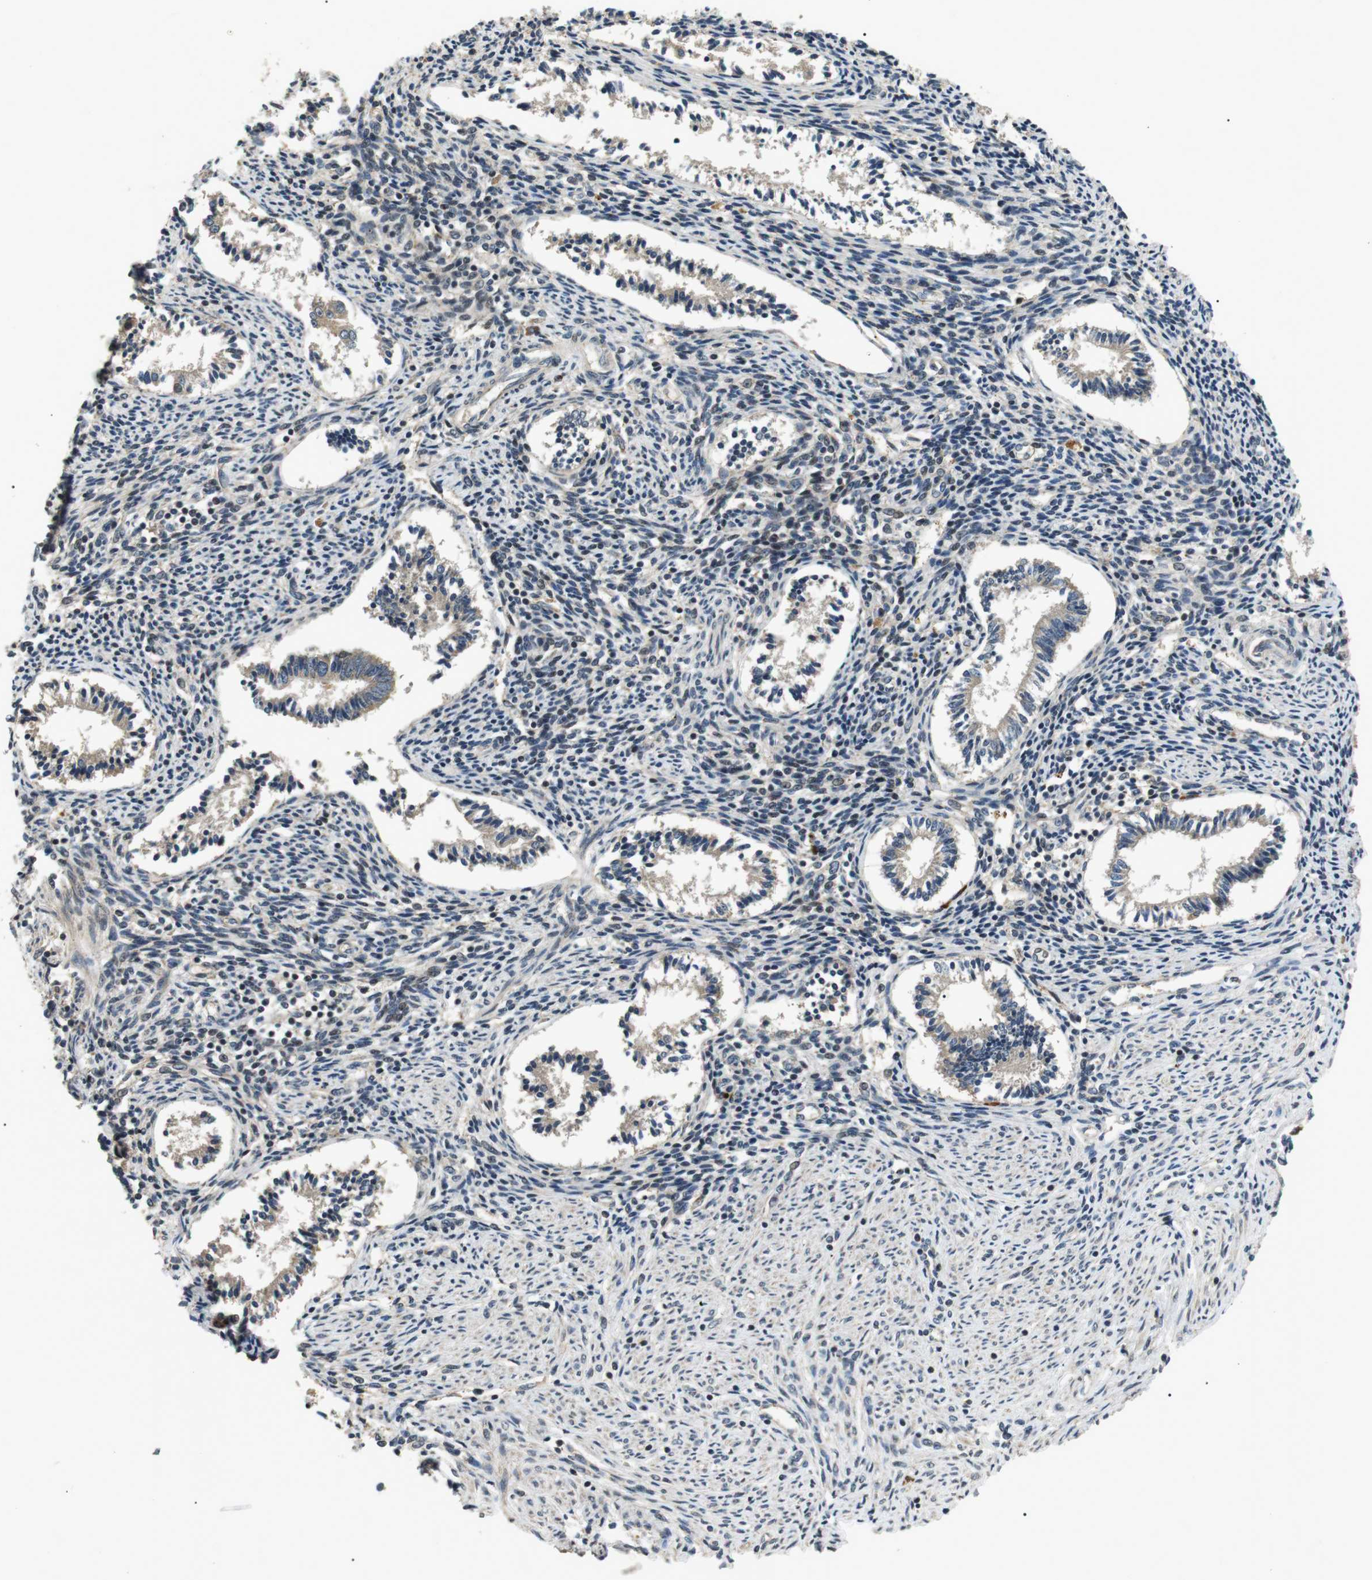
{"staining": {"intensity": "negative", "quantity": "none", "location": "none"}, "tissue": "endometrium", "cell_type": "Cells in endometrial stroma", "image_type": "normal", "snomed": [{"axis": "morphology", "description": "Normal tissue, NOS"}, {"axis": "topography", "description": "Endometrium"}], "caption": "Immunohistochemical staining of unremarkable endometrium reveals no significant expression in cells in endometrial stroma.", "gene": "HSPA13", "patient": {"sex": "female", "age": 42}}